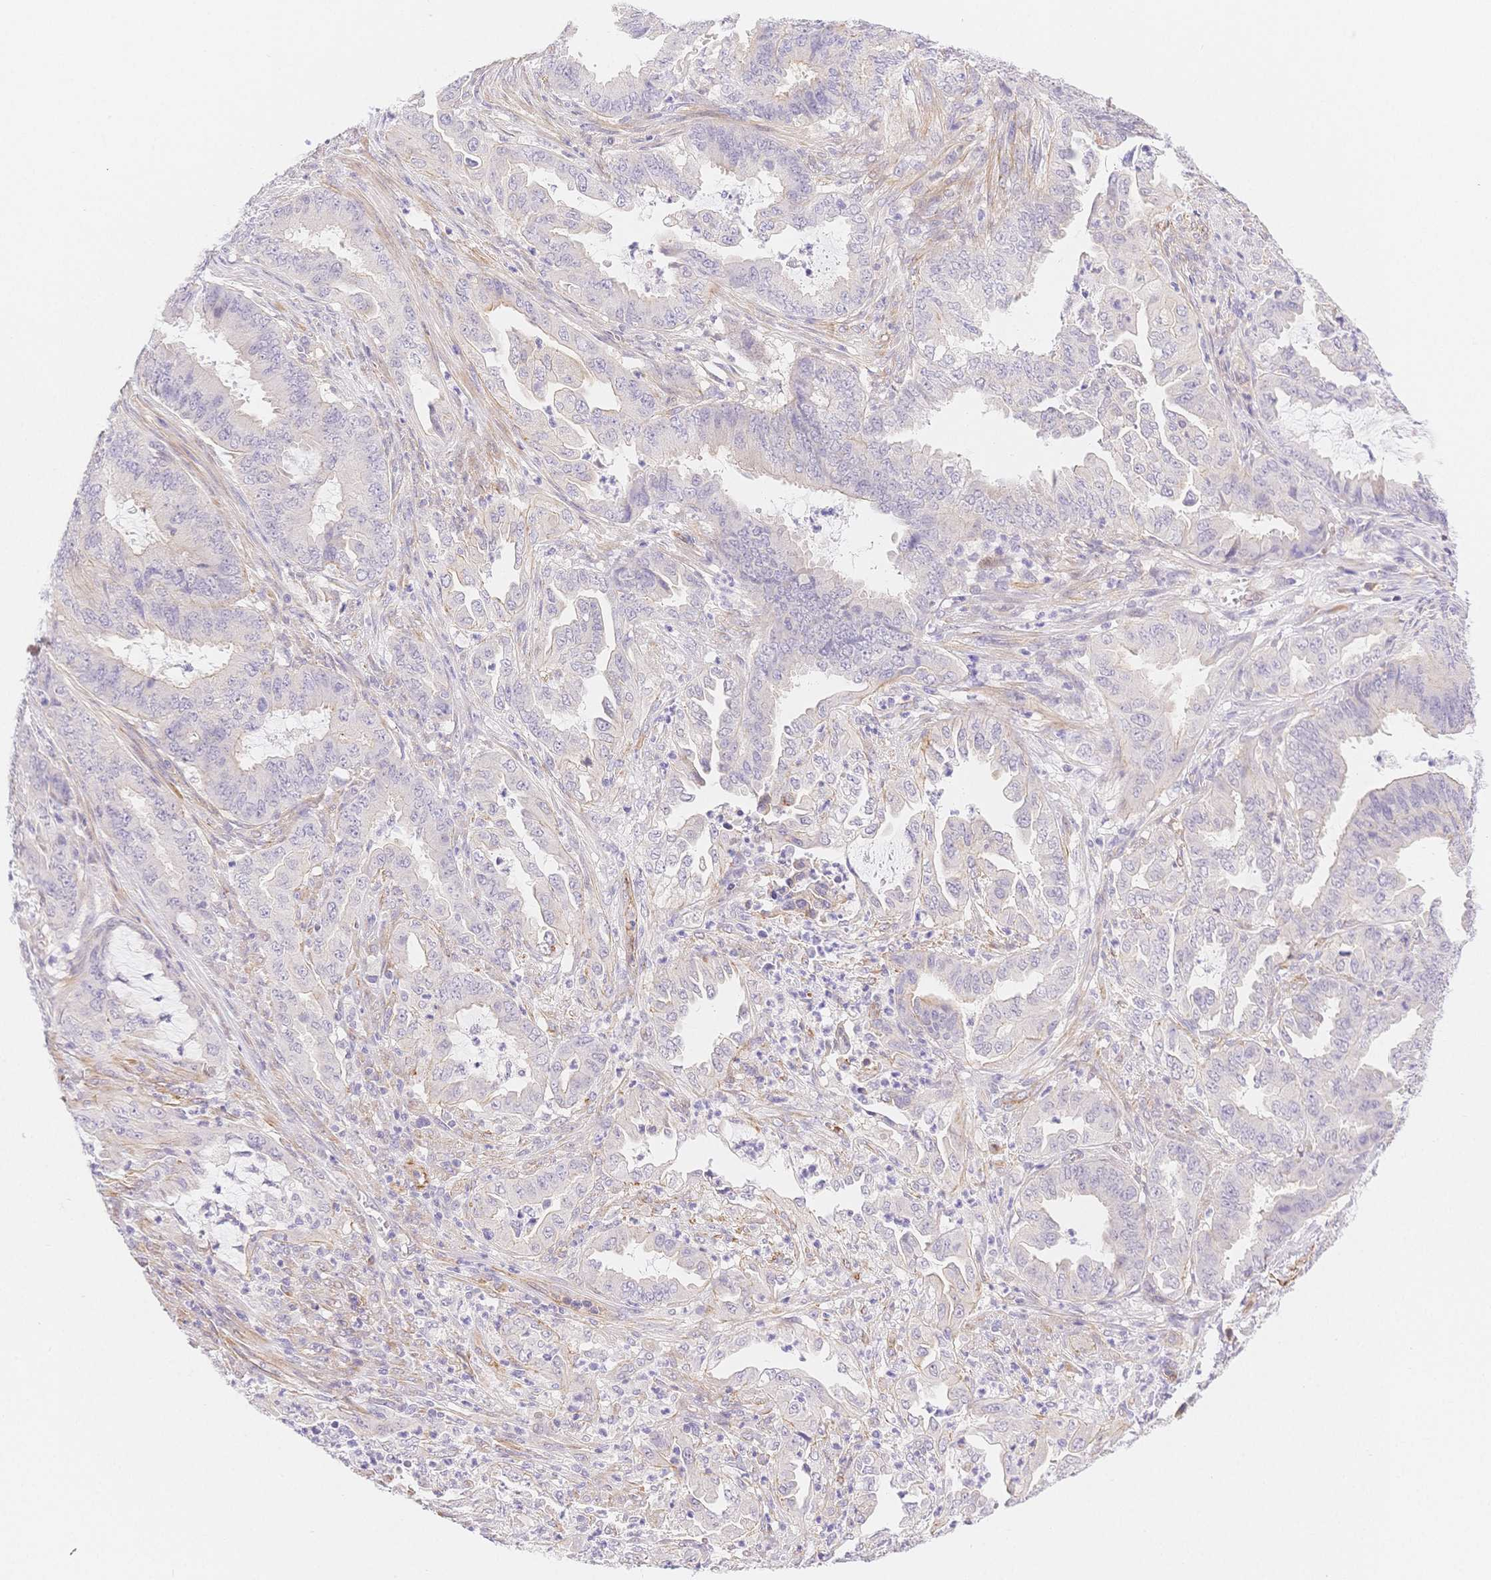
{"staining": {"intensity": "negative", "quantity": "none", "location": "none"}, "tissue": "endometrial cancer", "cell_type": "Tumor cells", "image_type": "cancer", "snomed": [{"axis": "morphology", "description": "Adenocarcinoma, NOS"}, {"axis": "topography", "description": "Endometrium"}], "caption": "An immunohistochemistry (IHC) histopathology image of endometrial cancer (adenocarcinoma) is shown. There is no staining in tumor cells of endometrial cancer (adenocarcinoma).", "gene": "CSN1S1", "patient": {"sex": "female", "age": 51}}